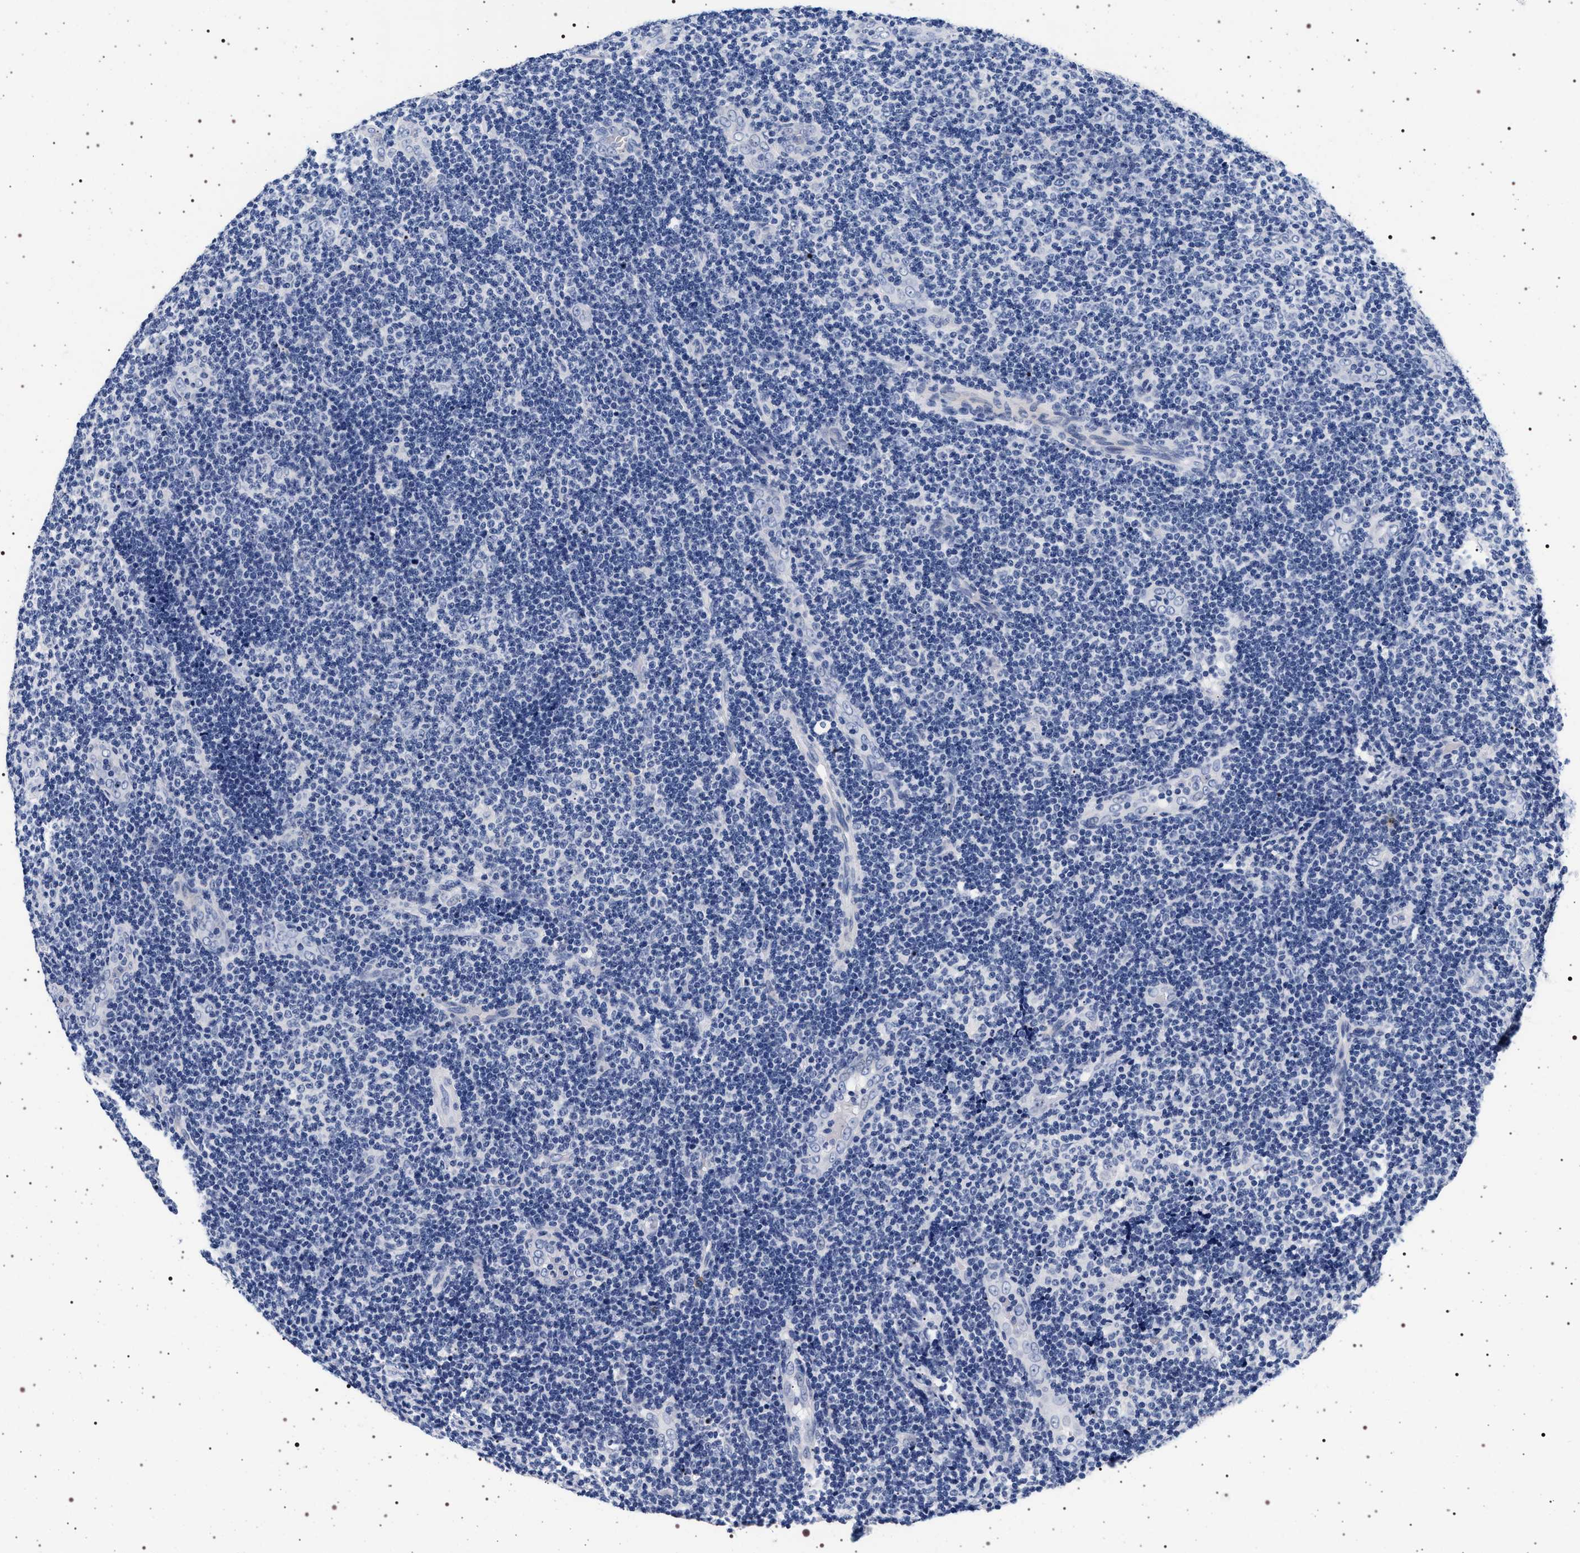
{"staining": {"intensity": "negative", "quantity": "none", "location": "none"}, "tissue": "lymphoma", "cell_type": "Tumor cells", "image_type": "cancer", "snomed": [{"axis": "morphology", "description": "Malignant lymphoma, non-Hodgkin's type, Low grade"}, {"axis": "topography", "description": "Lymph node"}], "caption": "Tumor cells are negative for brown protein staining in malignant lymphoma, non-Hodgkin's type (low-grade).", "gene": "MAPK10", "patient": {"sex": "male", "age": 83}}